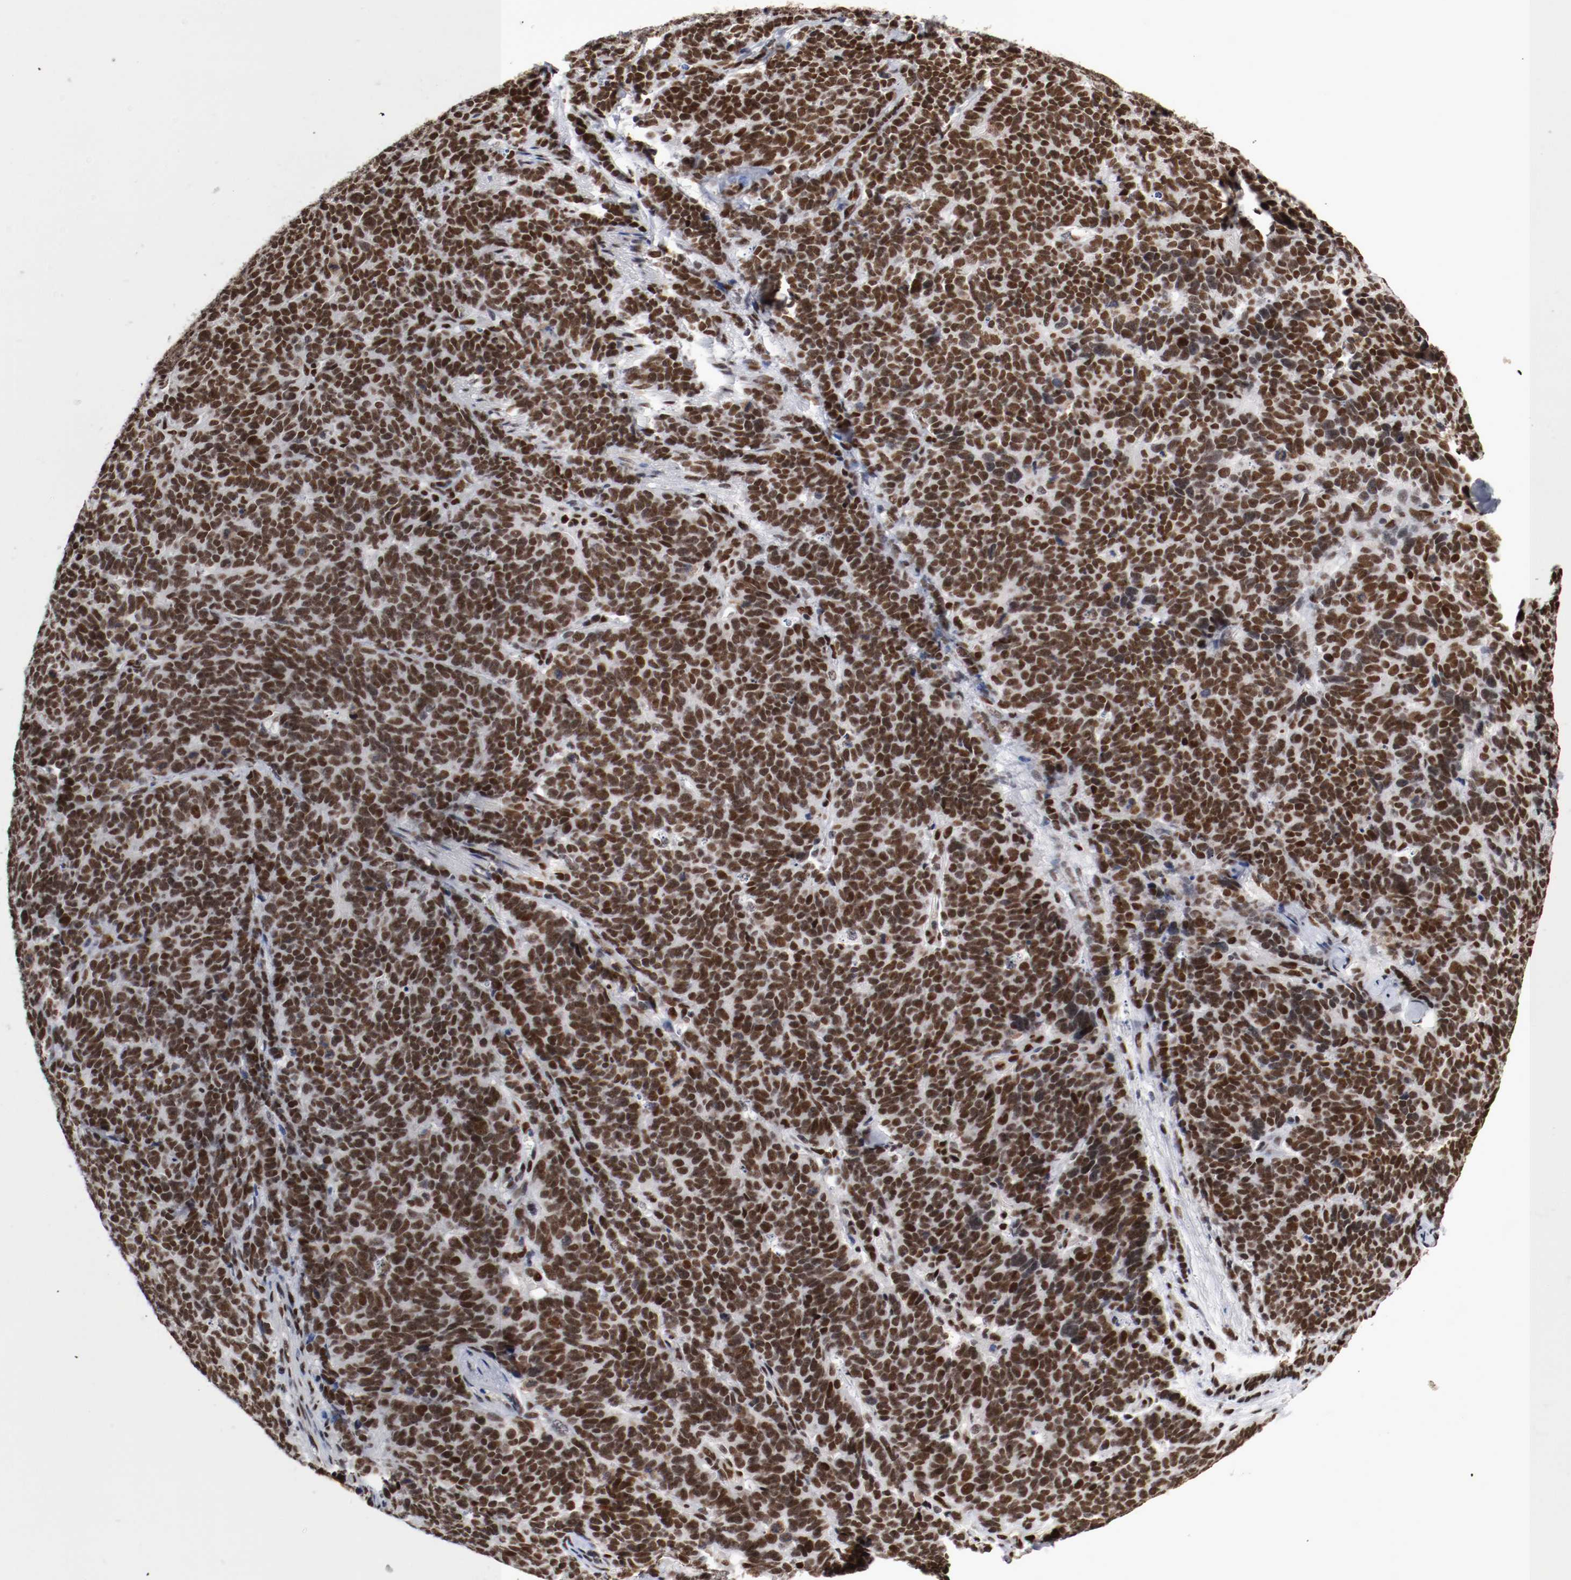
{"staining": {"intensity": "strong", "quantity": ">75%", "location": "nuclear"}, "tissue": "lung cancer", "cell_type": "Tumor cells", "image_type": "cancer", "snomed": [{"axis": "morphology", "description": "Neoplasm, malignant, NOS"}, {"axis": "topography", "description": "Lung"}], "caption": "Immunohistochemical staining of human lung cancer (neoplasm (malignant)) exhibits high levels of strong nuclear protein positivity in about >75% of tumor cells.", "gene": "MEF2D", "patient": {"sex": "female", "age": 58}}